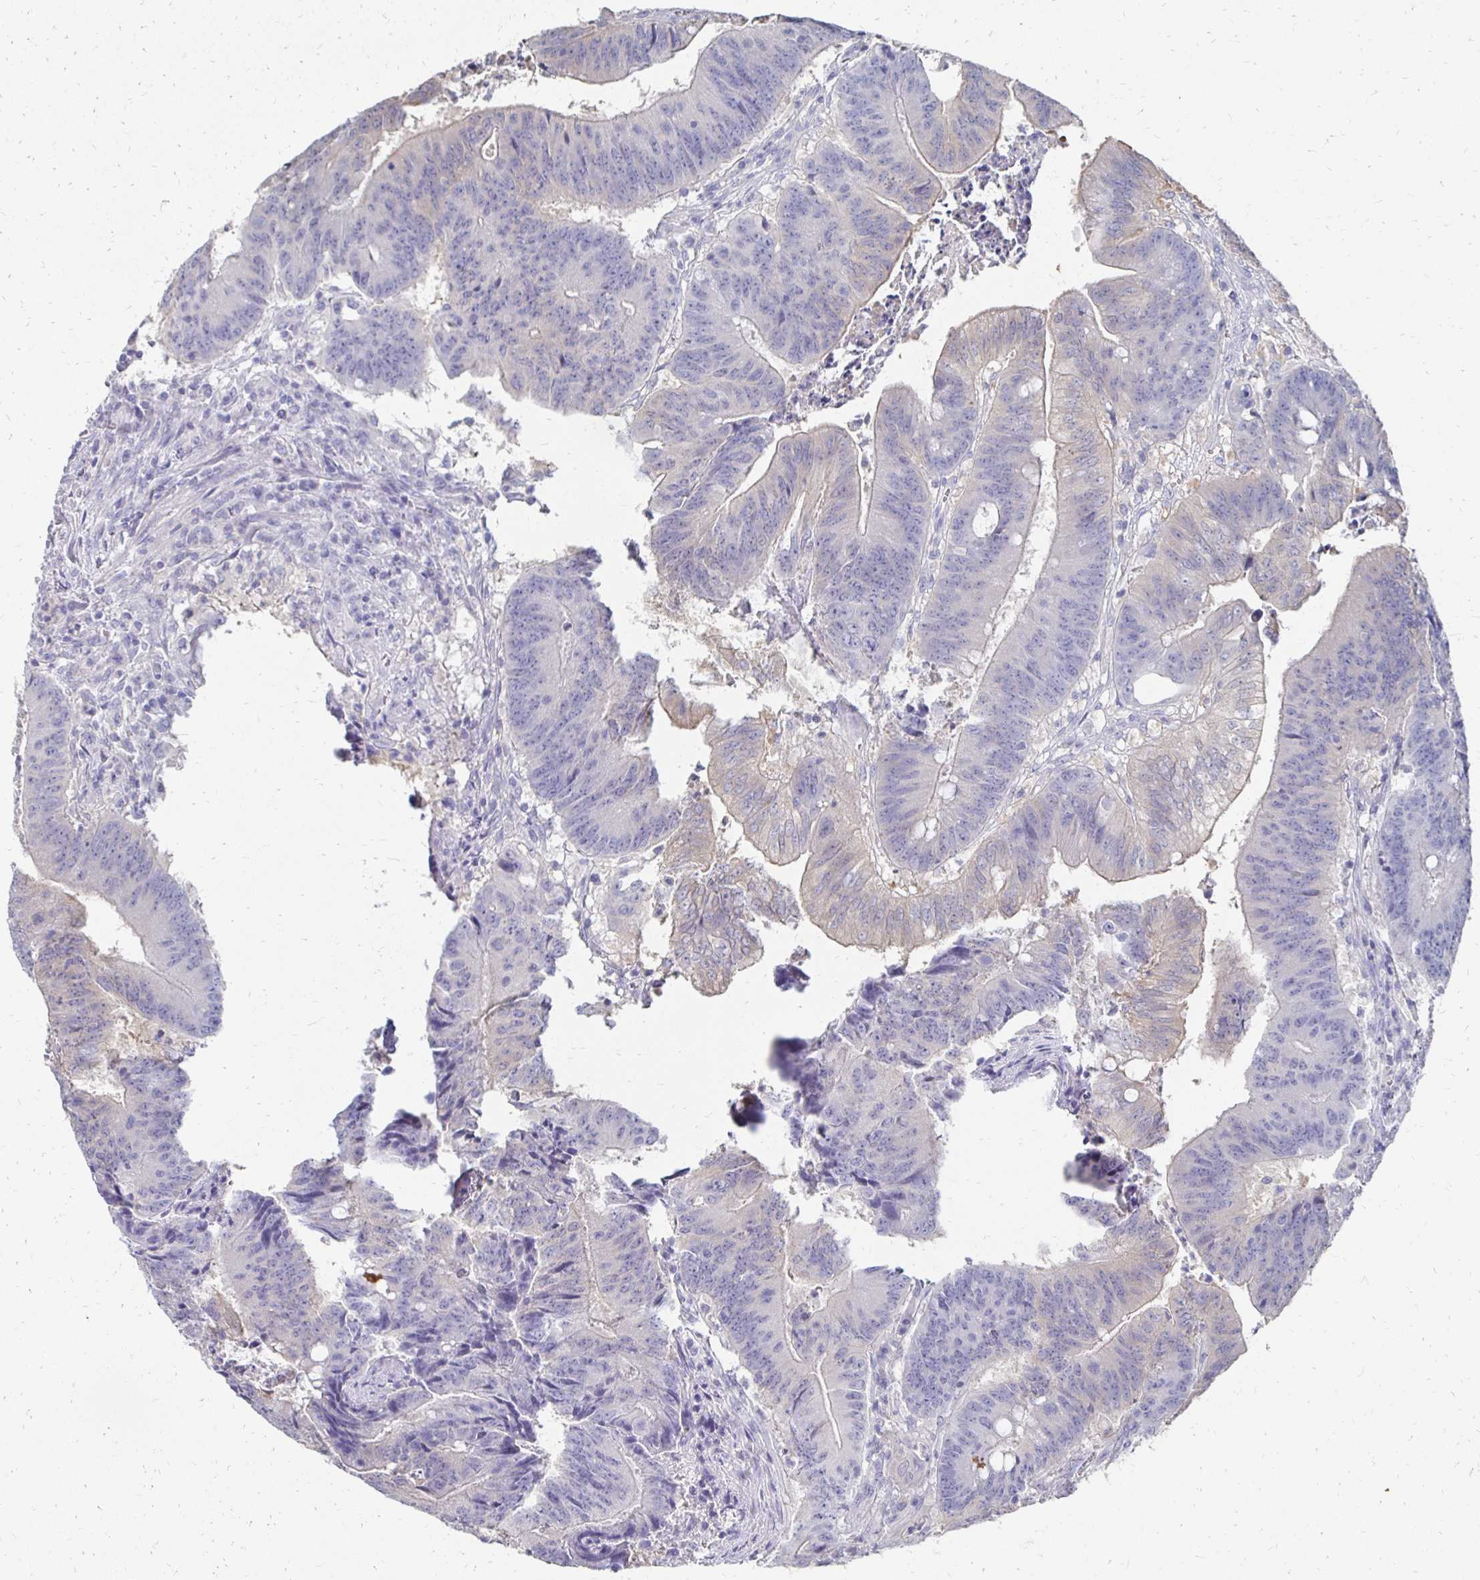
{"staining": {"intensity": "negative", "quantity": "none", "location": "none"}, "tissue": "colorectal cancer", "cell_type": "Tumor cells", "image_type": "cancer", "snomed": [{"axis": "morphology", "description": "Adenocarcinoma, NOS"}, {"axis": "topography", "description": "Colon"}], "caption": "IHC of colorectal cancer reveals no expression in tumor cells. The staining is performed using DAB (3,3'-diaminobenzidine) brown chromogen with nuclei counter-stained in using hematoxylin.", "gene": "SYCP3", "patient": {"sex": "female", "age": 87}}